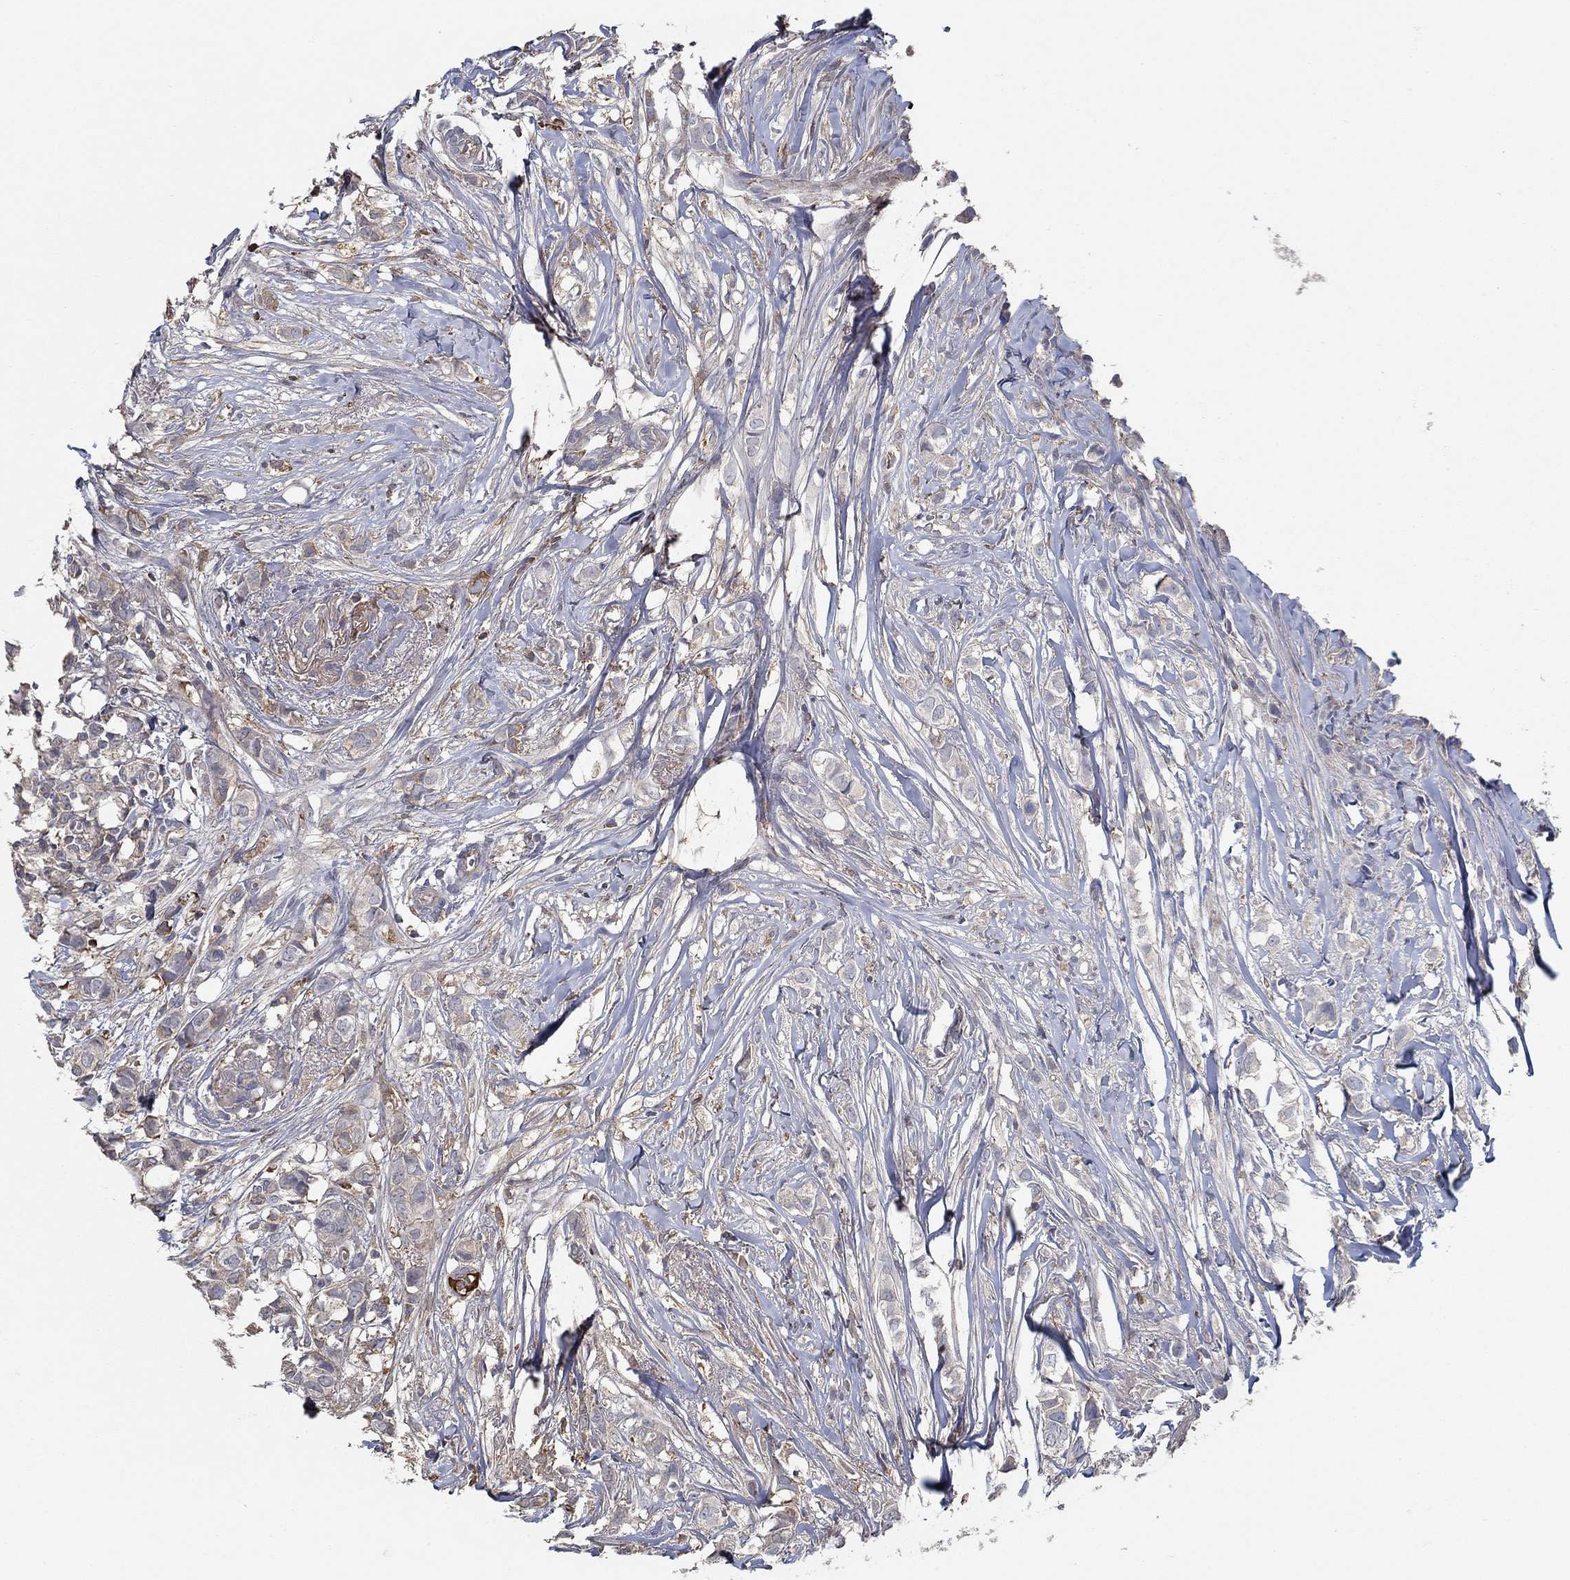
{"staining": {"intensity": "negative", "quantity": "none", "location": "none"}, "tissue": "breast cancer", "cell_type": "Tumor cells", "image_type": "cancer", "snomed": [{"axis": "morphology", "description": "Duct carcinoma"}, {"axis": "topography", "description": "Breast"}], "caption": "DAB immunohistochemical staining of intraductal carcinoma (breast) exhibits no significant staining in tumor cells.", "gene": "IL10", "patient": {"sex": "female", "age": 85}}